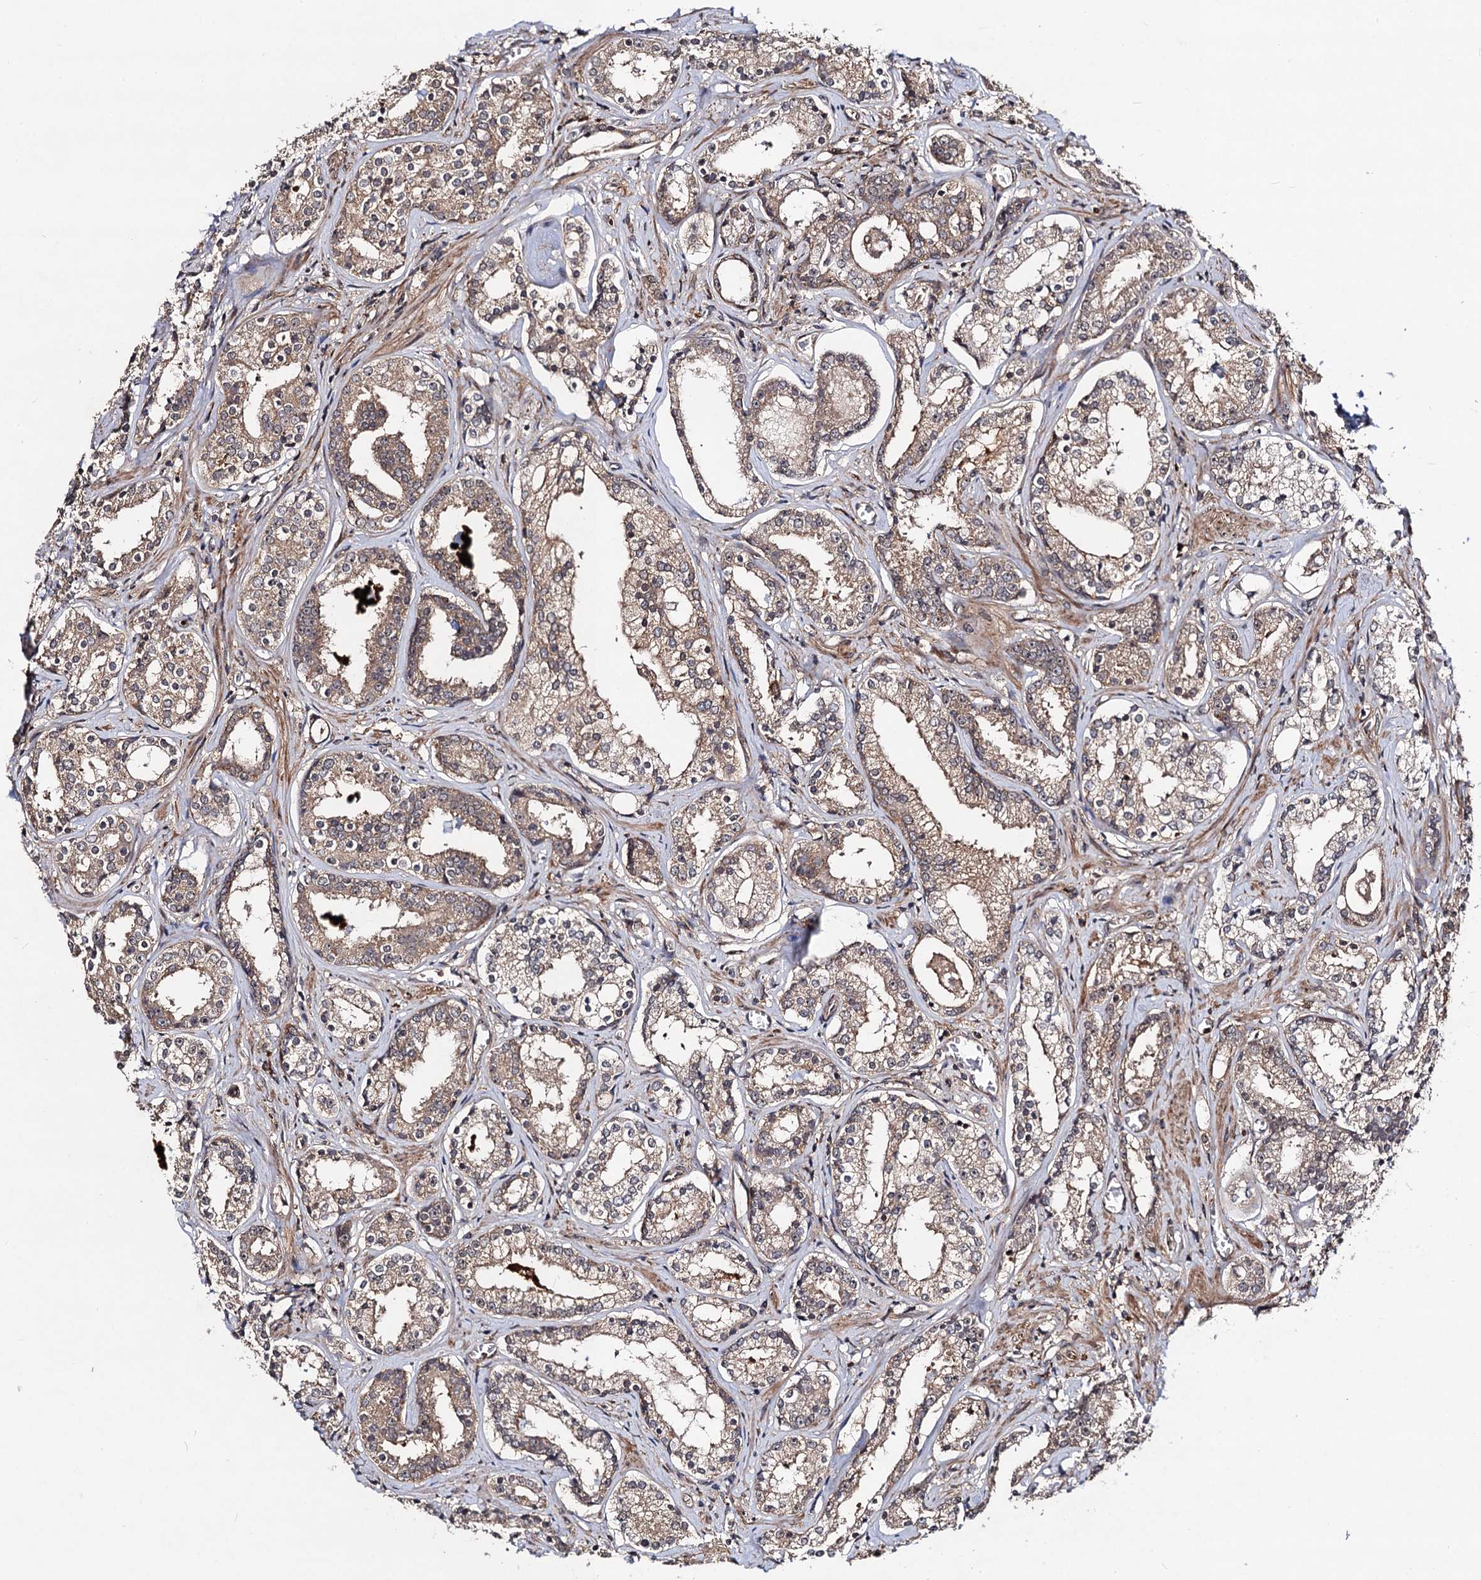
{"staining": {"intensity": "moderate", "quantity": ">75%", "location": "cytoplasmic/membranous"}, "tissue": "prostate cancer", "cell_type": "Tumor cells", "image_type": "cancer", "snomed": [{"axis": "morphology", "description": "Adenocarcinoma, High grade"}, {"axis": "topography", "description": "Prostate"}], "caption": "Immunohistochemical staining of human prostate cancer reveals medium levels of moderate cytoplasmic/membranous protein staining in about >75% of tumor cells. (Stains: DAB (3,3'-diaminobenzidine) in brown, nuclei in blue, Microscopy: brightfield microscopy at high magnification).", "gene": "KXD1", "patient": {"sex": "male", "age": 58}}